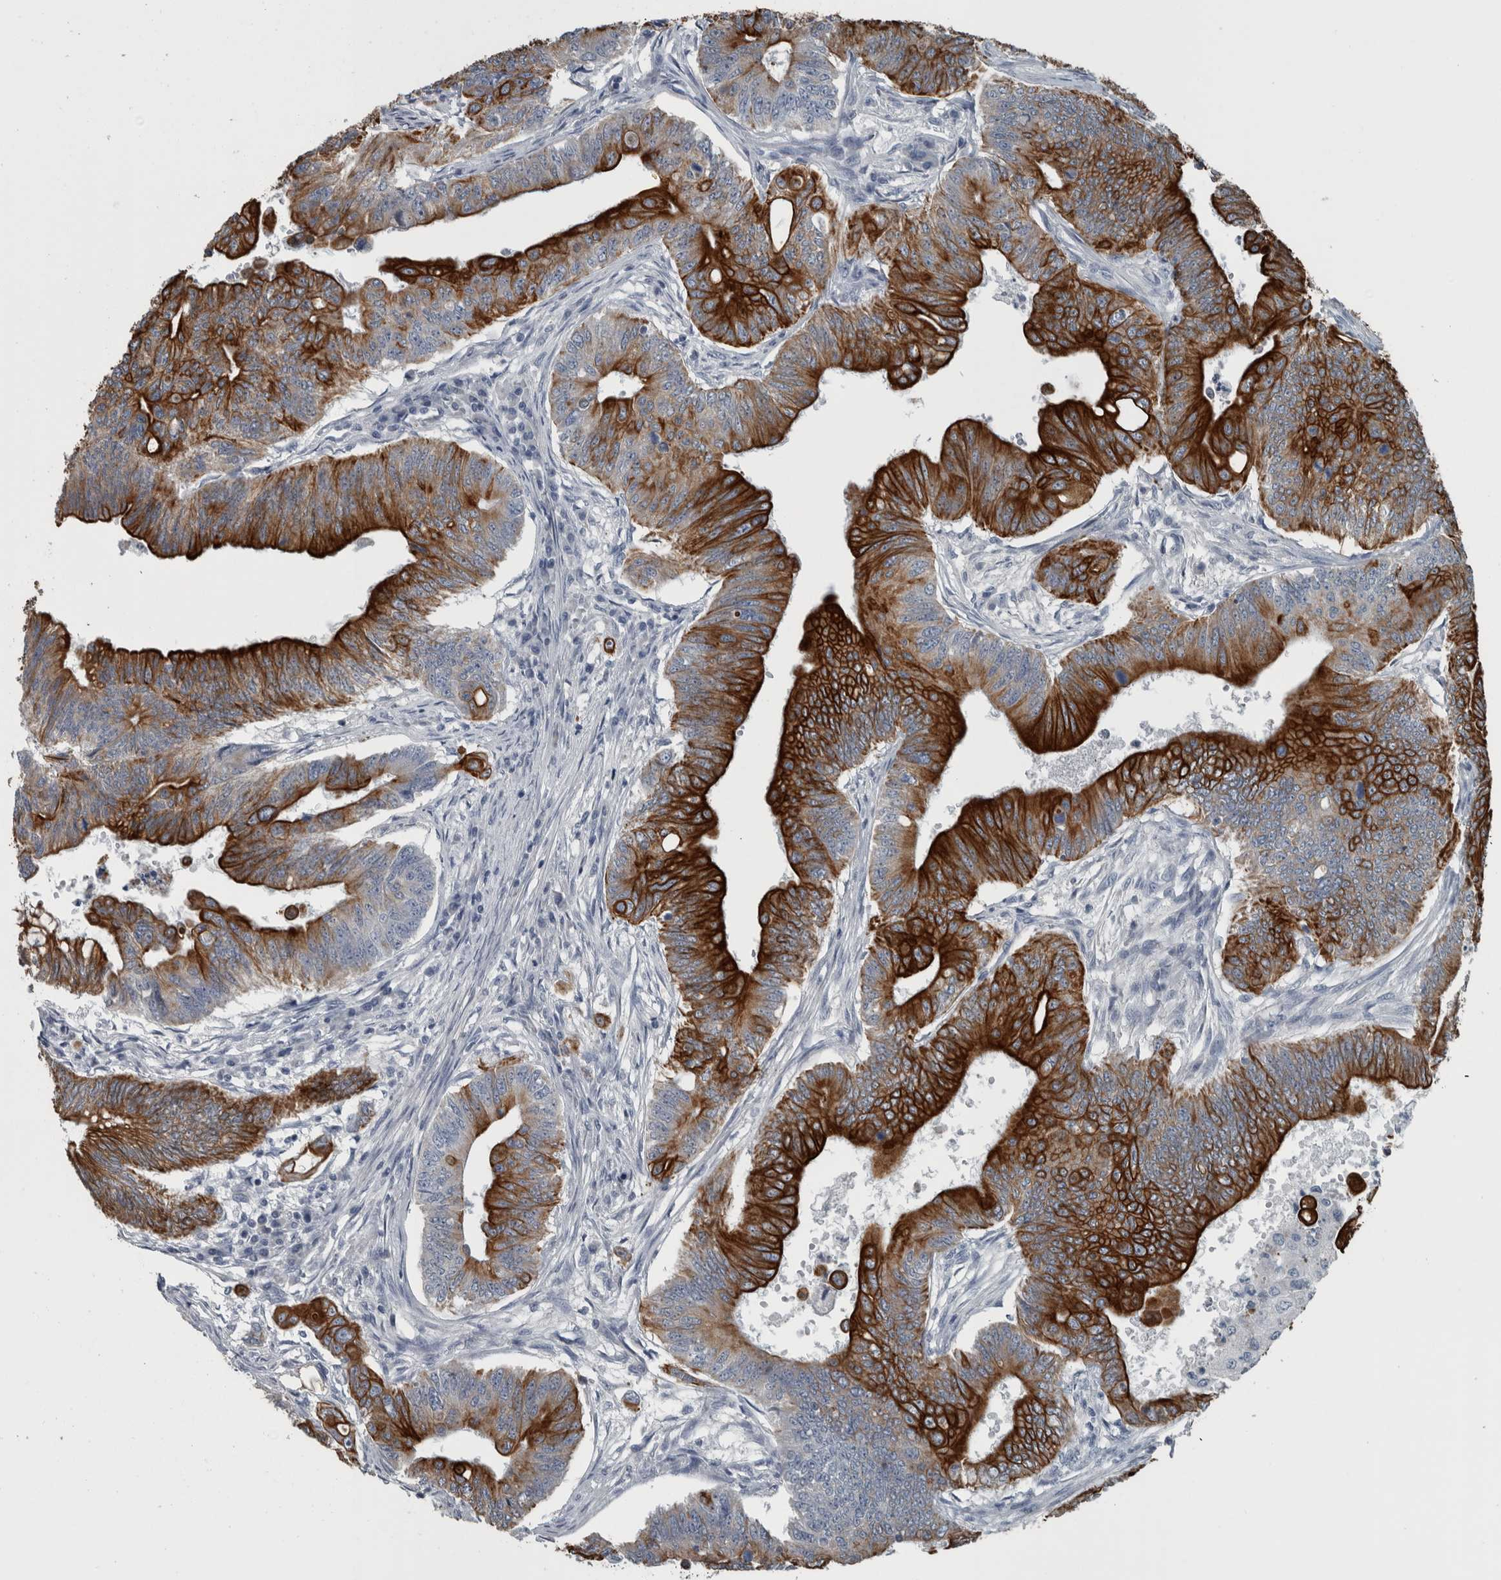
{"staining": {"intensity": "strong", "quantity": ">75%", "location": "cytoplasmic/membranous"}, "tissue": "colorectal cancer", "cell_type": "Tumor cells", "image_type": "cancer", "snomed": [{"axis": "morphology", "description": "Adenoma, NOS"}, {"axis": "morphology", "description": "Adenocarcinoma, NOS"}, {"axis": "topography", "description": "Colon"}], "caption": "Protein analysis of colorectal cancer (adenoma) tissue demonstrates strong cytoplasmic/membranous staining in about >75% of tumor cells. The staining was performed using DAB (3,3'-diaminobenzidine), with brown indicating positive protein expression. Nuclei are stained blue with hematoxylin.", "gene": "KRT20", "patient": {"sex": "male", "age": 79}}